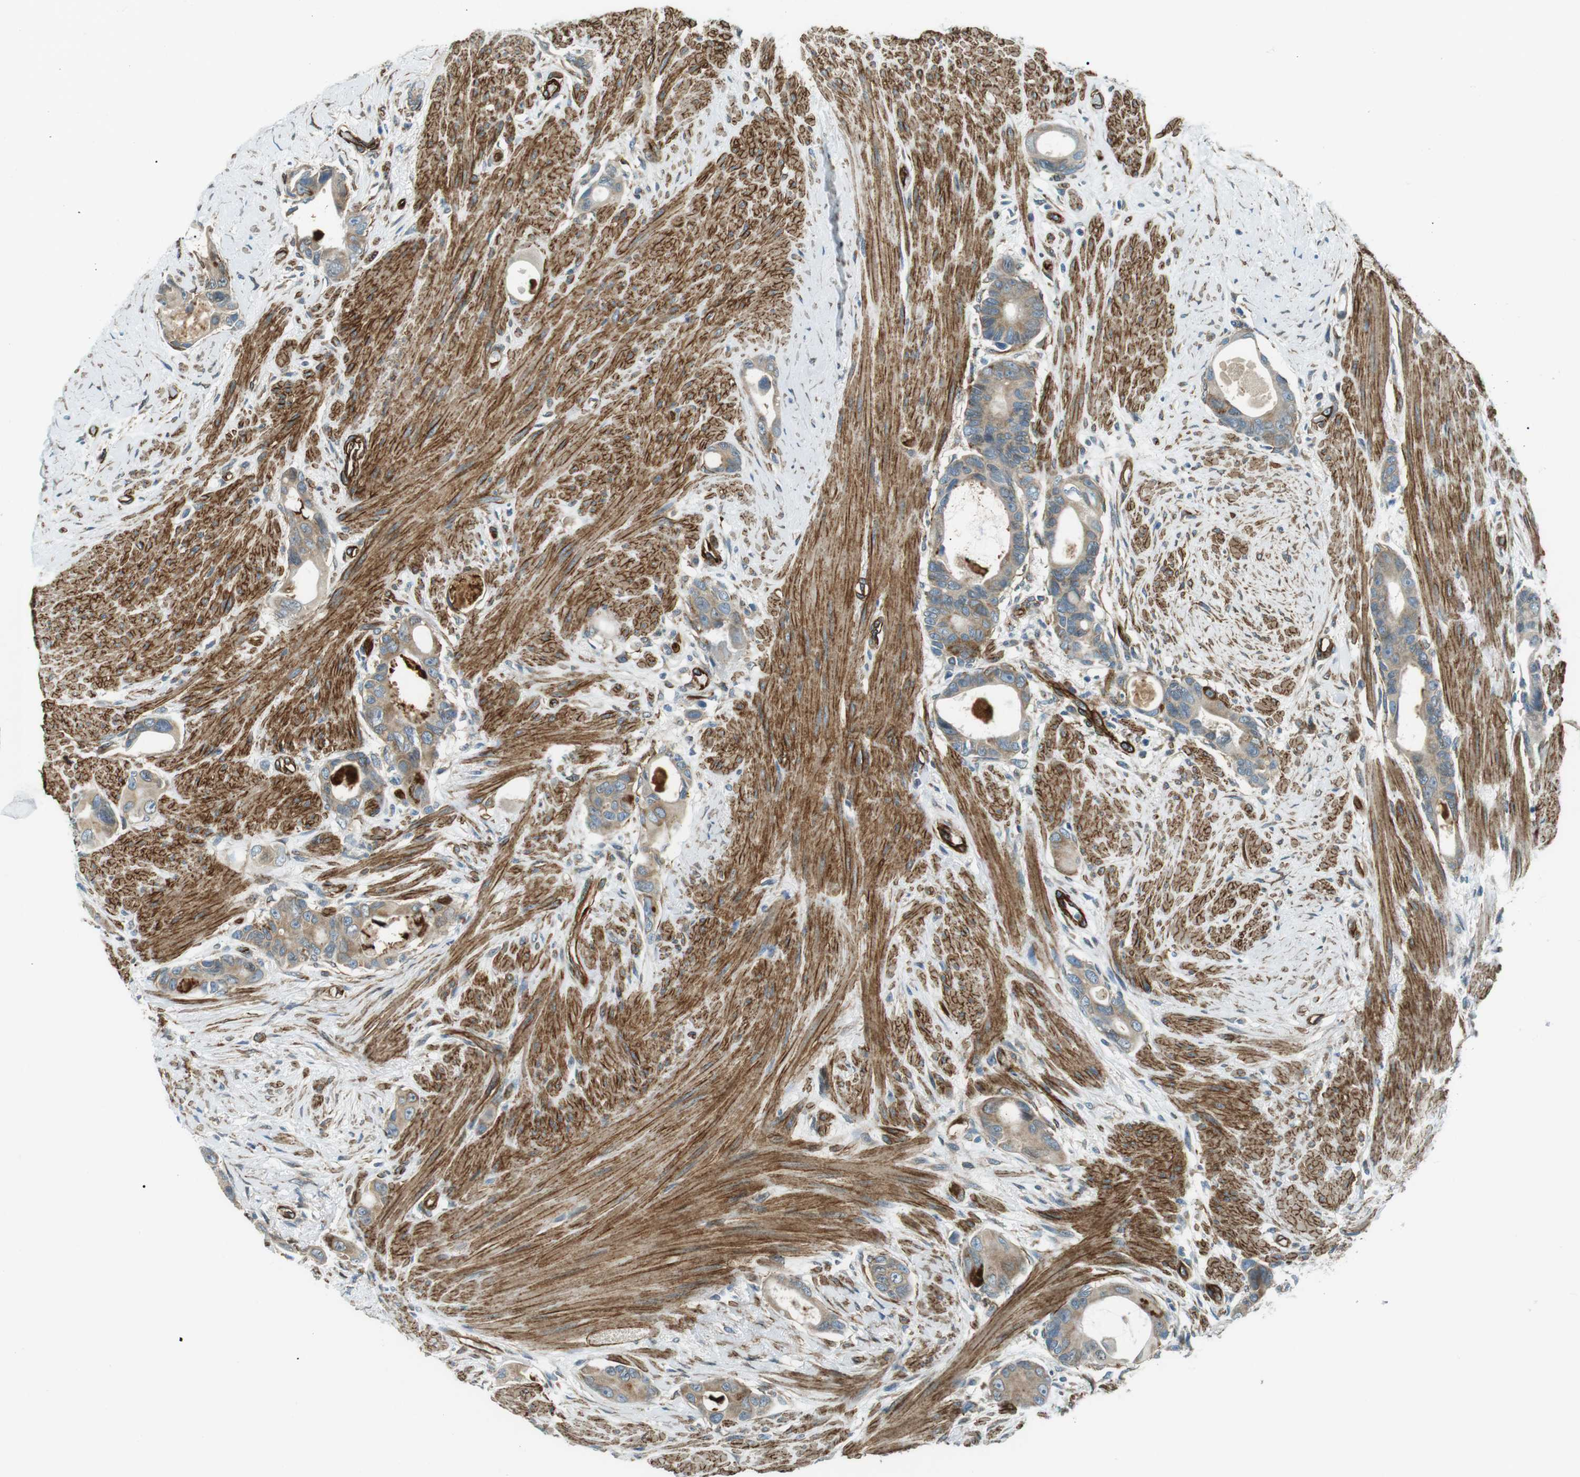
{"staining": {"intensity": "weak", "quantity": ">75%", "location": "cytoplasmic/membranous"}, "tissue": "colorectal cancer", "cell_type": "Tumor cells", "image_type": "cancer", "snomed": [{"axis": "morphology", "description": "Adenocarcinoma, NOS"}, {"axis": "topography", "description": "Rectum"}], "caption": "Brown immunohistochemical staining in colorectal cancer (adenocarcinoma) shows weak cytoplasmic/membranous staining in approximately >75% of tumor cells.", "gene": "ODR4", "patient": {"sex": "male", "age": 51}}